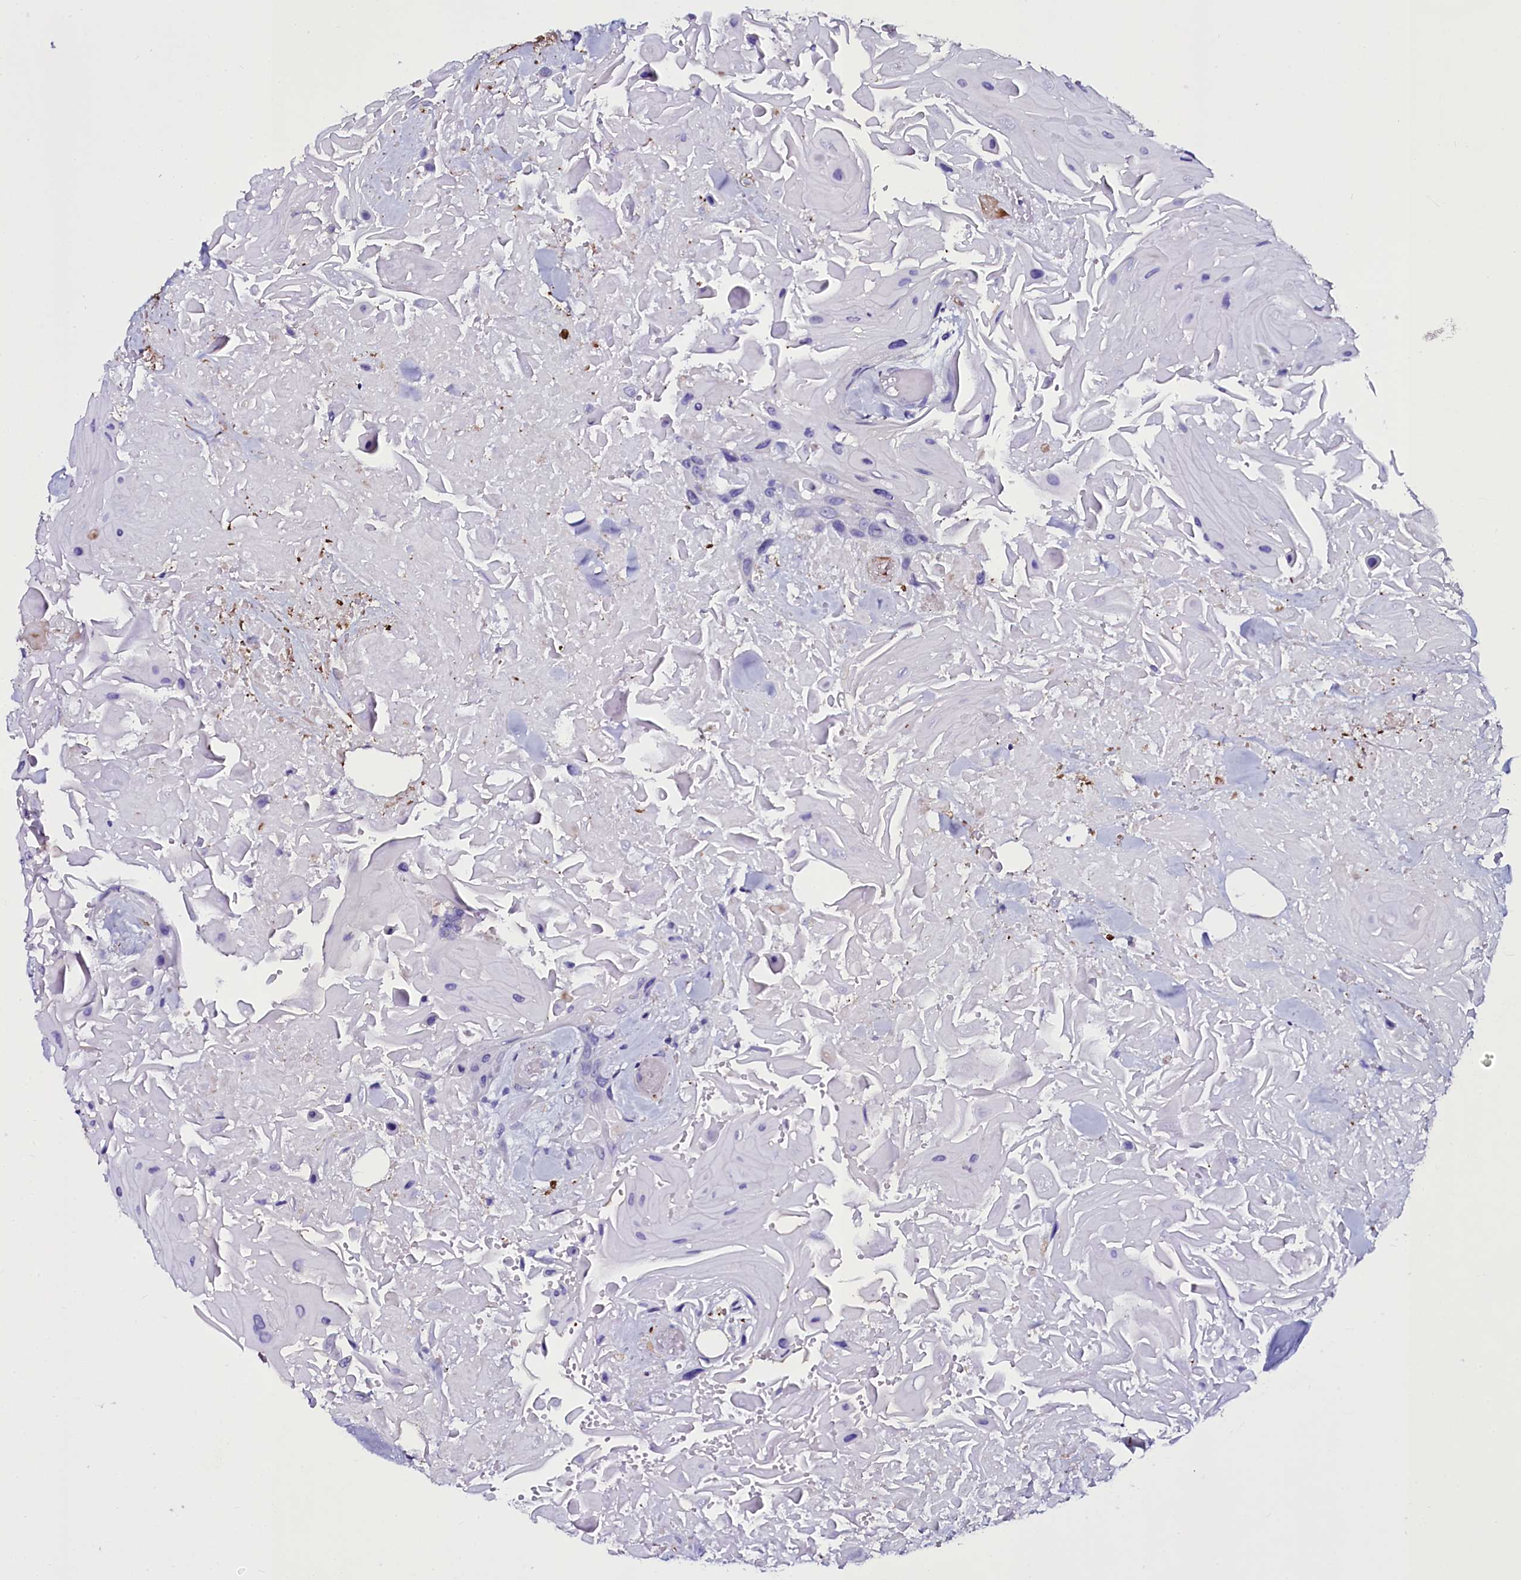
{"staining": {"intensity": "negative", "quantity": "none", "location": "none"}, "tissue": "head and neck cancer", "cell_type": "Tumor cells", "image_type": "cancer", "snomed": [{"axis": "morphology", "description": "Squamous cell carcinoma, NOS"}, {"axis": "topography", "description": "Head-Neck"}], "caption": "Head and neck squamous cell carcinoma was stained to show a protein in brown. There is no significant positivity in tumor cells. Nuclei are stained in blue.", "gene": "SELENOT", "patient": {"sex": "male", "age": 81}}